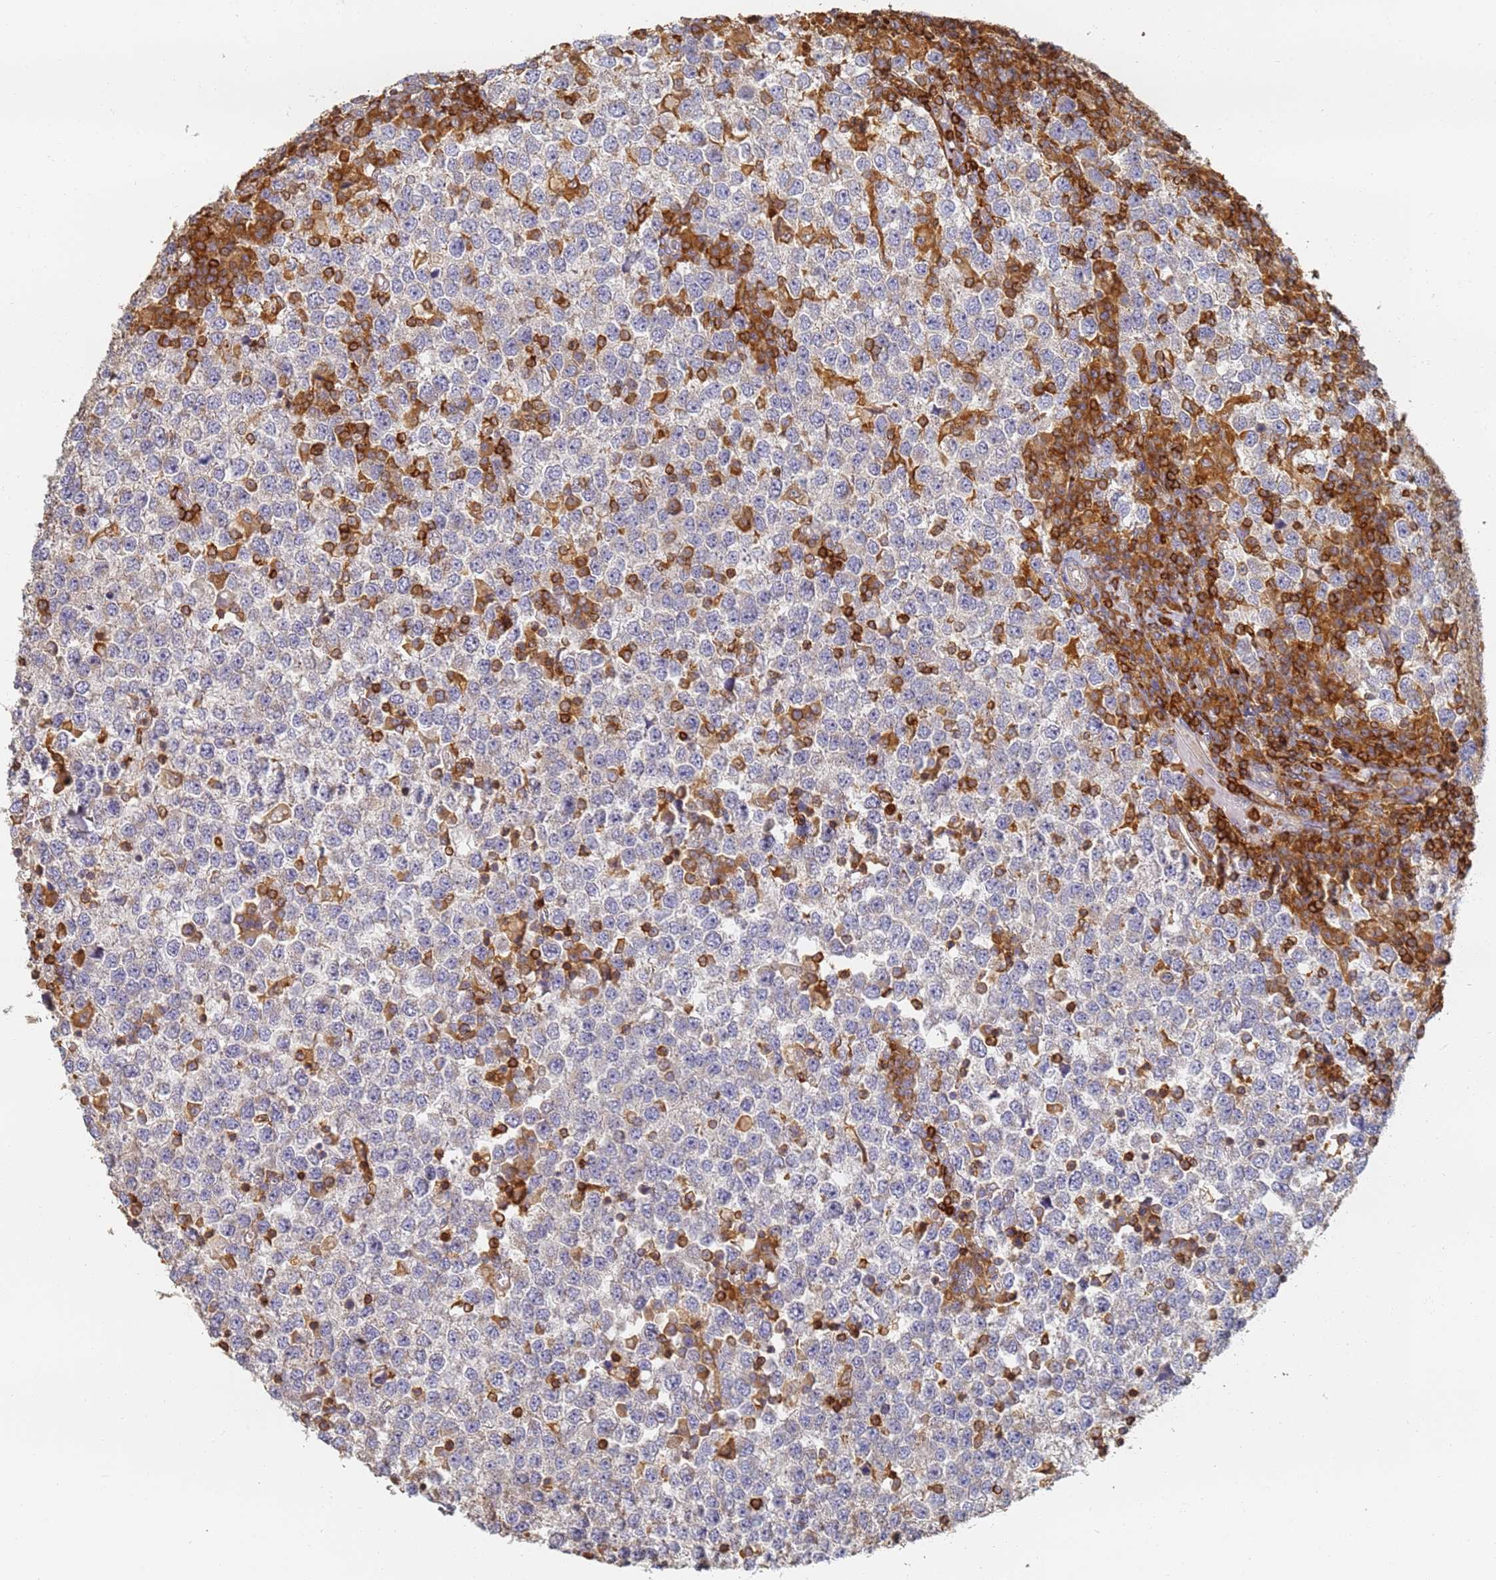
{"staining": {"intensity": "negative", "quantity": "none", "location": "none"}, "tissue": "testis cancer", "cell_type": "Tumor cells", "image_type": "cancer", "snomed": [{"axis": "morphology", "description": "Seminoma, NOS"}, {"axis": "topography", "description": "Testis"}], "caption": "This photomicrograph is of testis seminoma stained with immunohistochemistry to label a protein in brown with the nuclei are counter-stained blue. There is no staining in tumor cells. Nuclei are stained in blue.", "gene": "BIN2", "patient": {"sex": "male", "age": 65}}